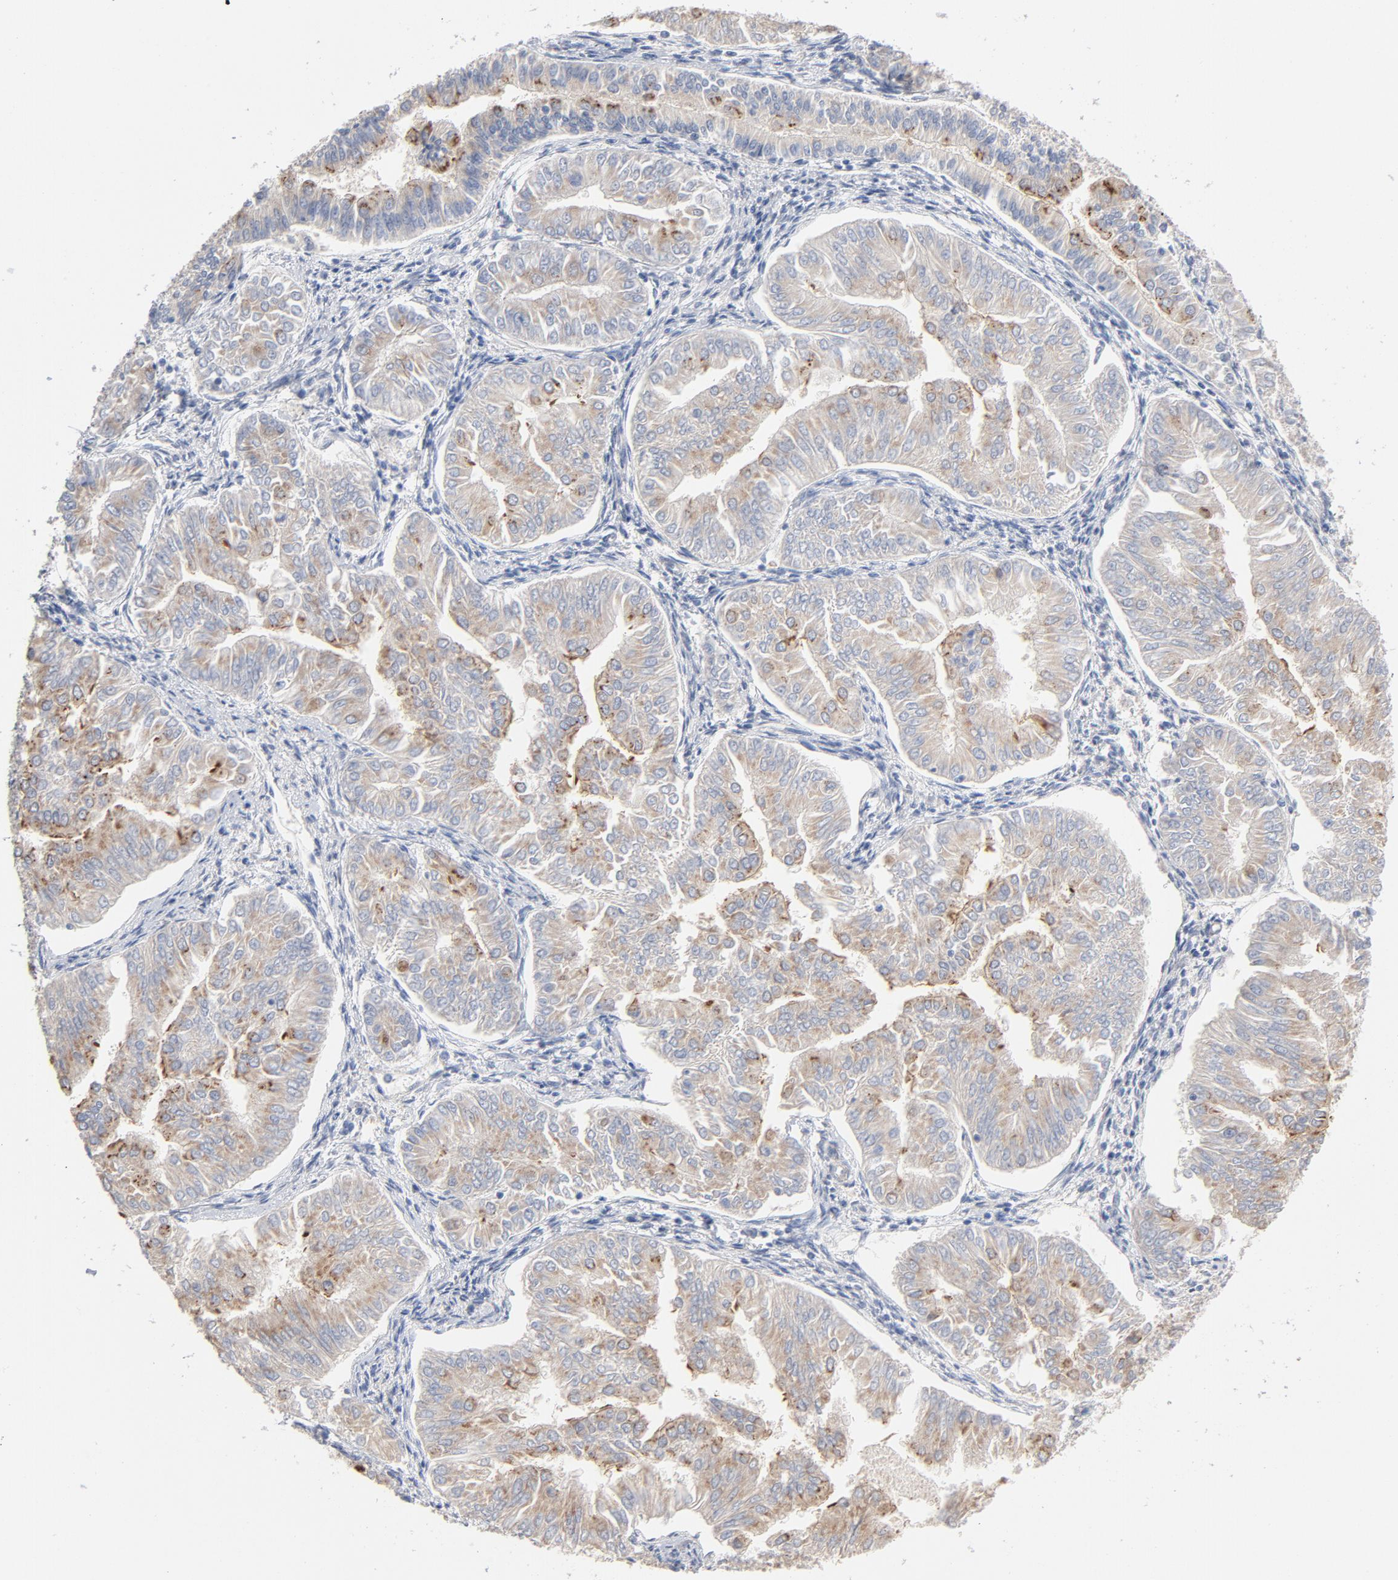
{"staining": {"intensity": "weak", "quantity": ">75%", "location": "cytoplasmic/membranous"}, "tissue": "endometrial cancer", "cell_type": "Tumor cells", "image_type": "cancer", "snomed": [{"axis": "morphology", "description": "Adenocarcinoma, NOS"}, {"axis": "topography", "description": "Endometrium"}], "caption": "This image displays endometrial adenocarcinoma stained with IHC to label a protein in brown. The cytoplasmic/membranous of tumor cells show weak positivity for the protein. Nuclei are counter-stained blue.", "gene": "AK7", "patient": {"sex": "female", "age": 53}}